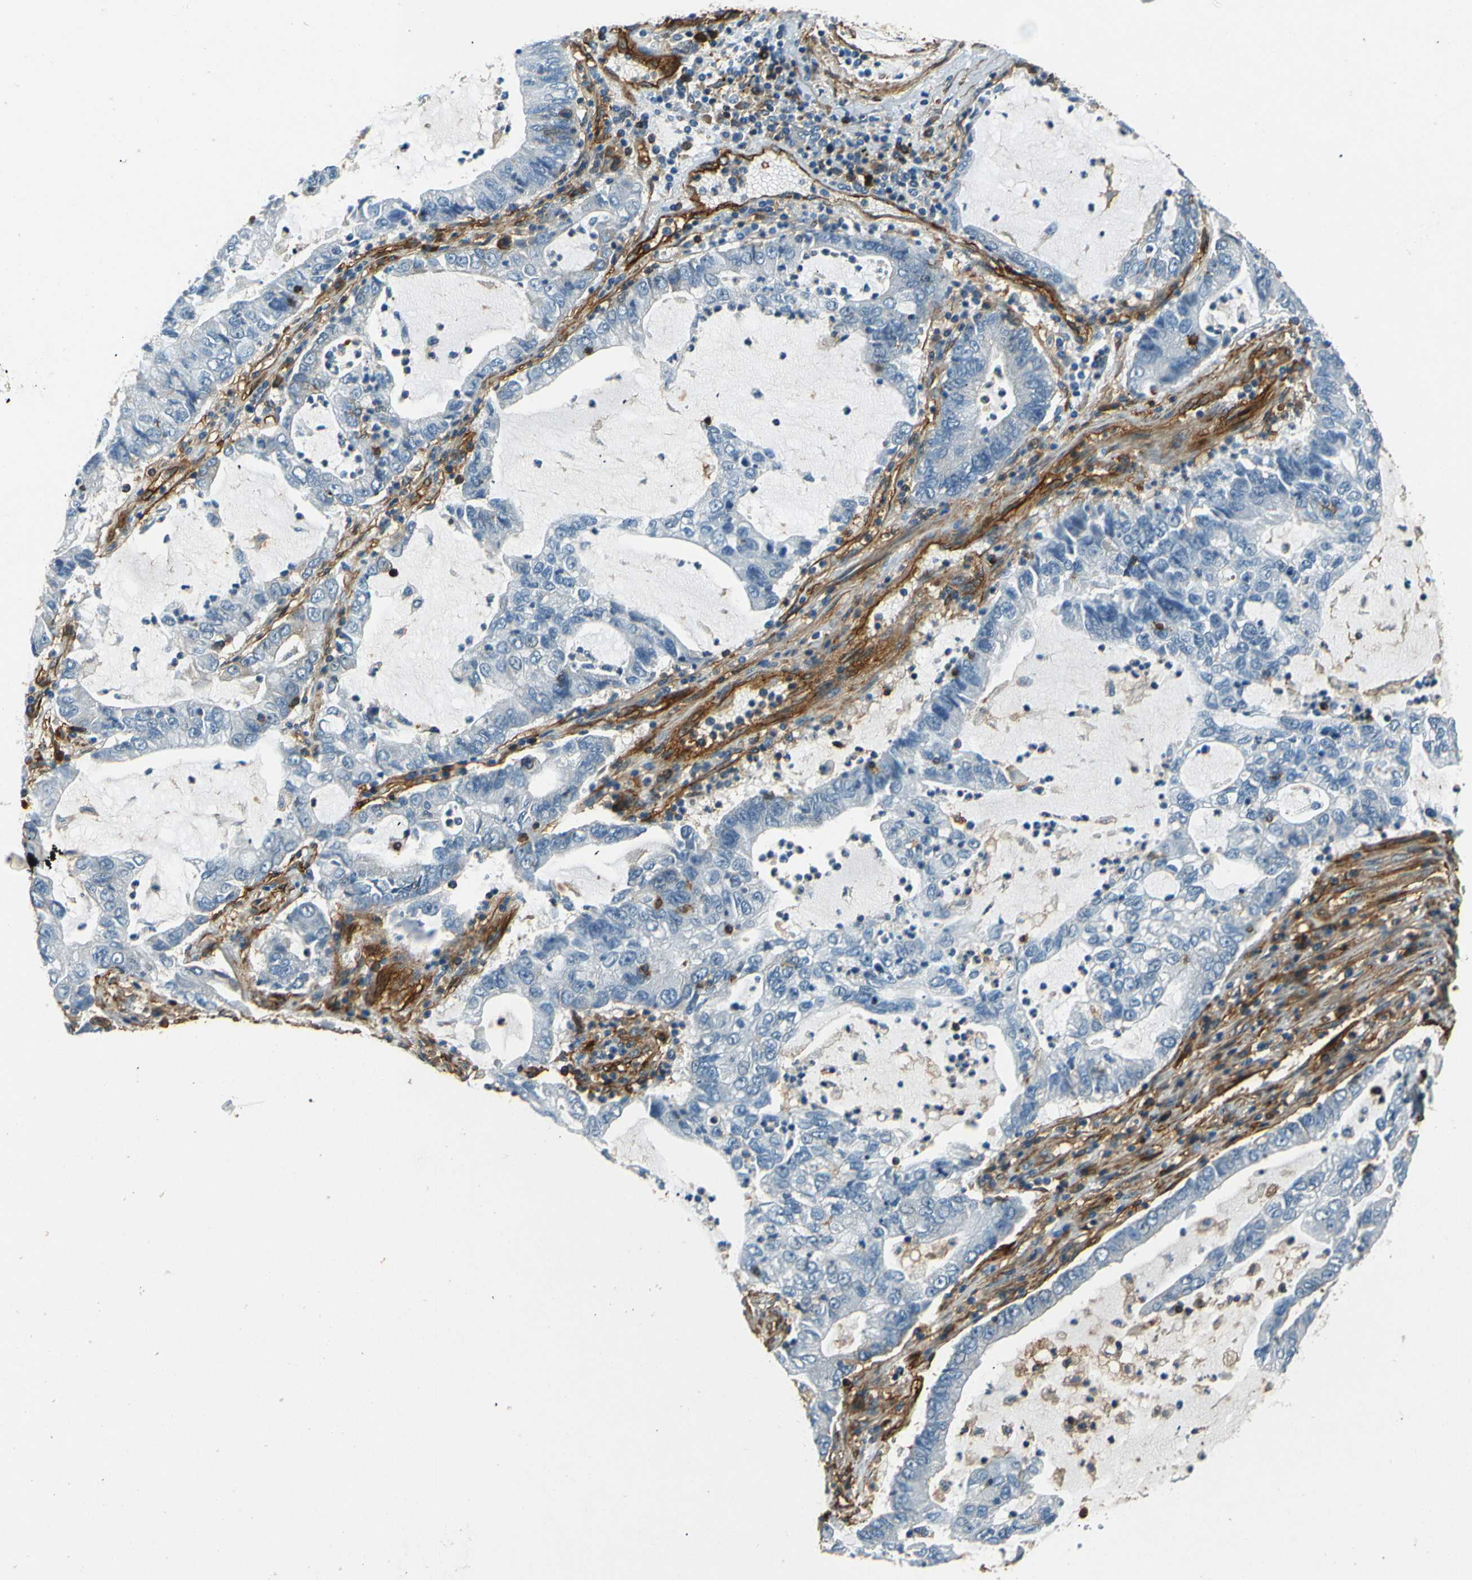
{"staining": {"intensity": "negative", "quantity": "none", "location": "none"}, "tissue": "lung cancer", "cell_type": "Tumor cells", "image_type": "cancer", "snomed": [{"axis": "morphology", "description": "Adenocarcinoma, NOS"}, {"axis": "topography", "description": "Lung"}], "caption": "Protein analysis of lung adenocarcinoma demonstrates no significant expression in tumor cells.", "gene": "ENTPD1", "patient": {"sex": "female", "age": 51}}